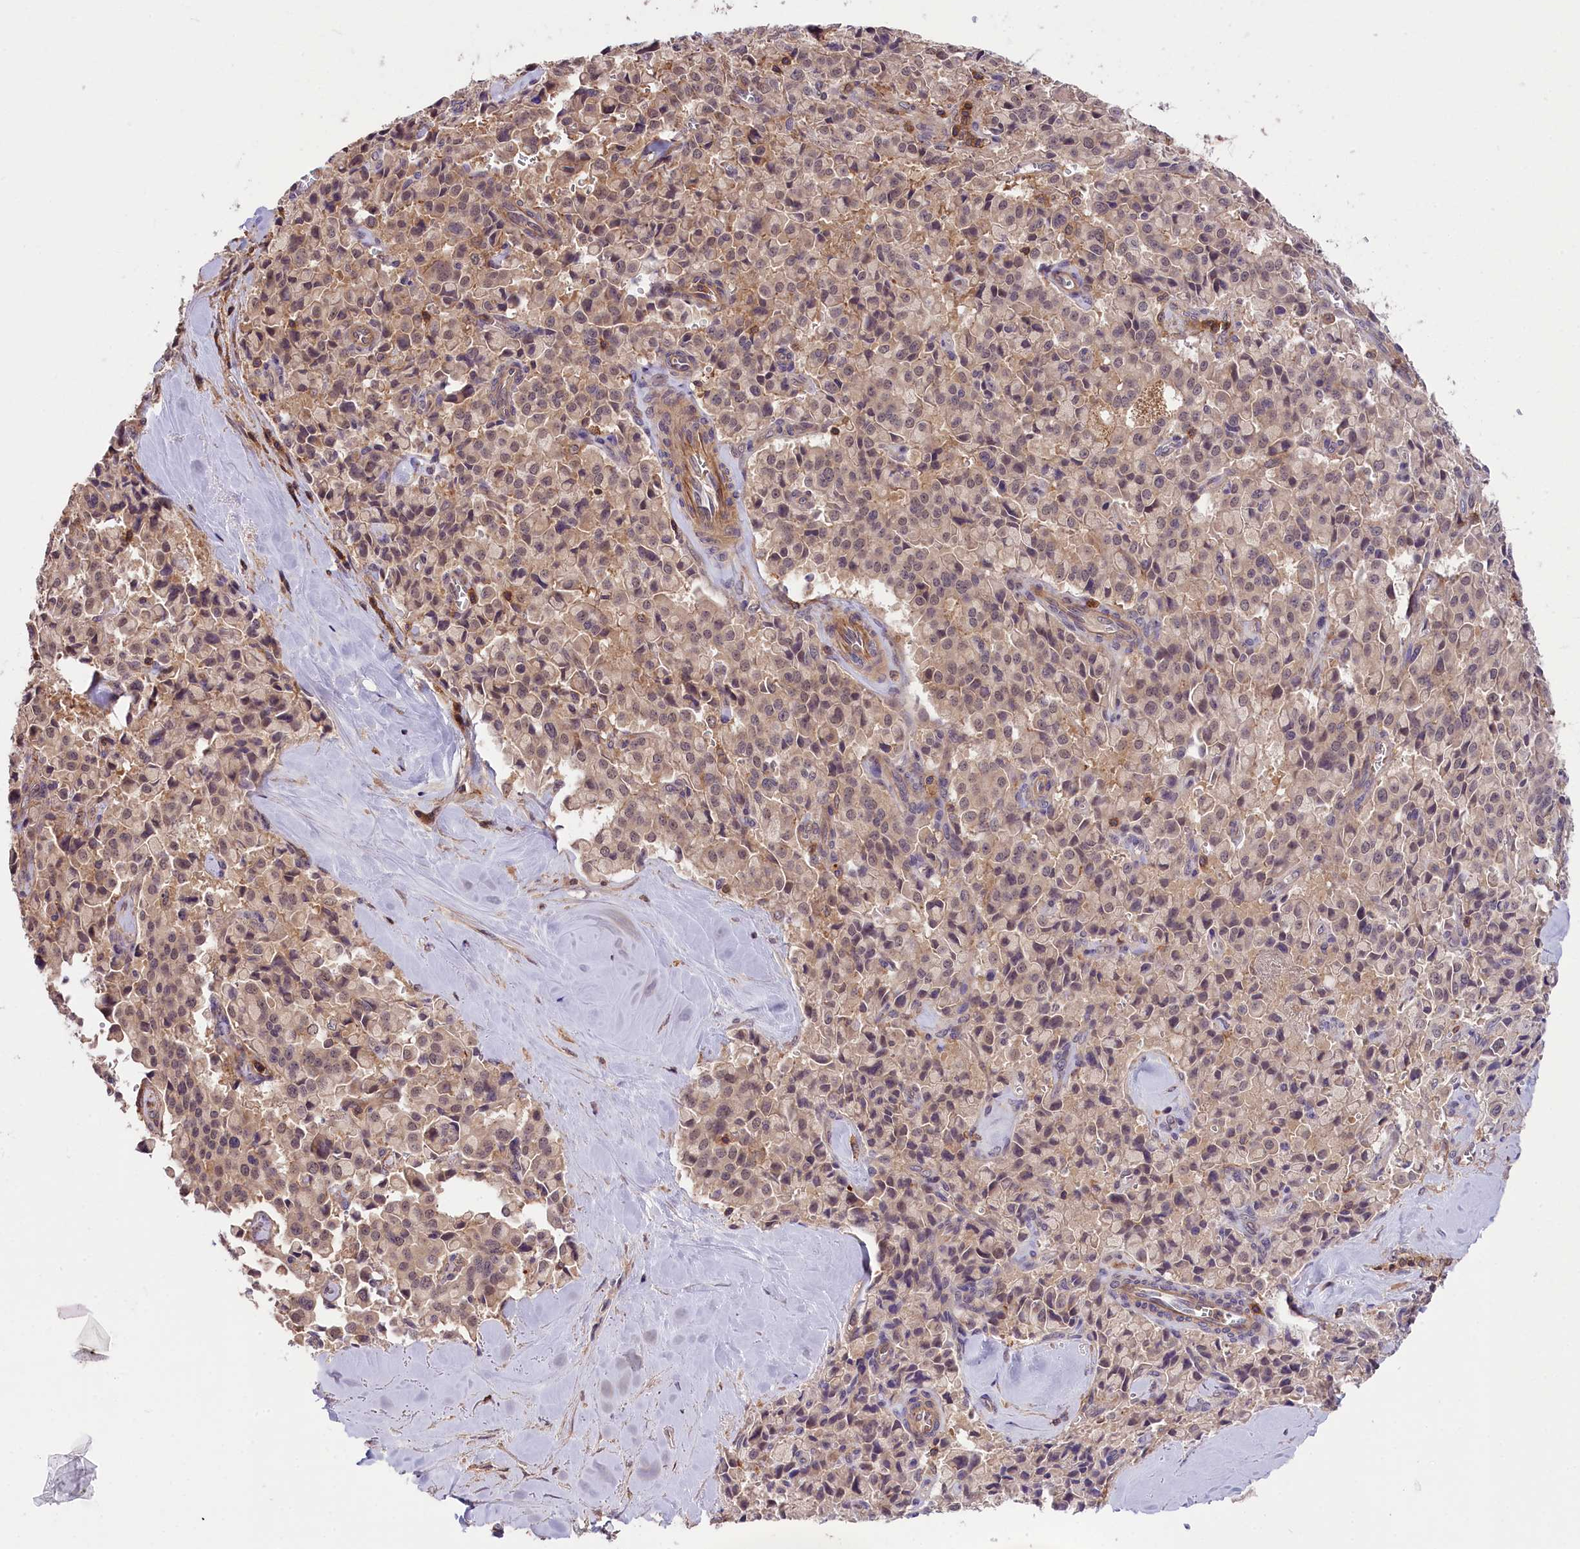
{"staining": {"intensity": "weak", "quantity": "25%-75%", "location": "cytoplasmic/membranous,nuclear"}, "tissue": "pancreatic cancer", "cell_type": "Tumor cells", "image_type": "cancer", "snomed": [{"axis": "morphology", "description": "Adenocarcinoma, NOS"}, {"axis": "topography", "description": "Pancreas"}], "caption": "Tumor cells demonstrate weak cytoplasmic/membranous and nuclear positivity in about 25%-75% of cells in pancreatic adenocarcinoma.", "gene": "SKIDA1", "patient": {"sex": "male", "age": 65}}